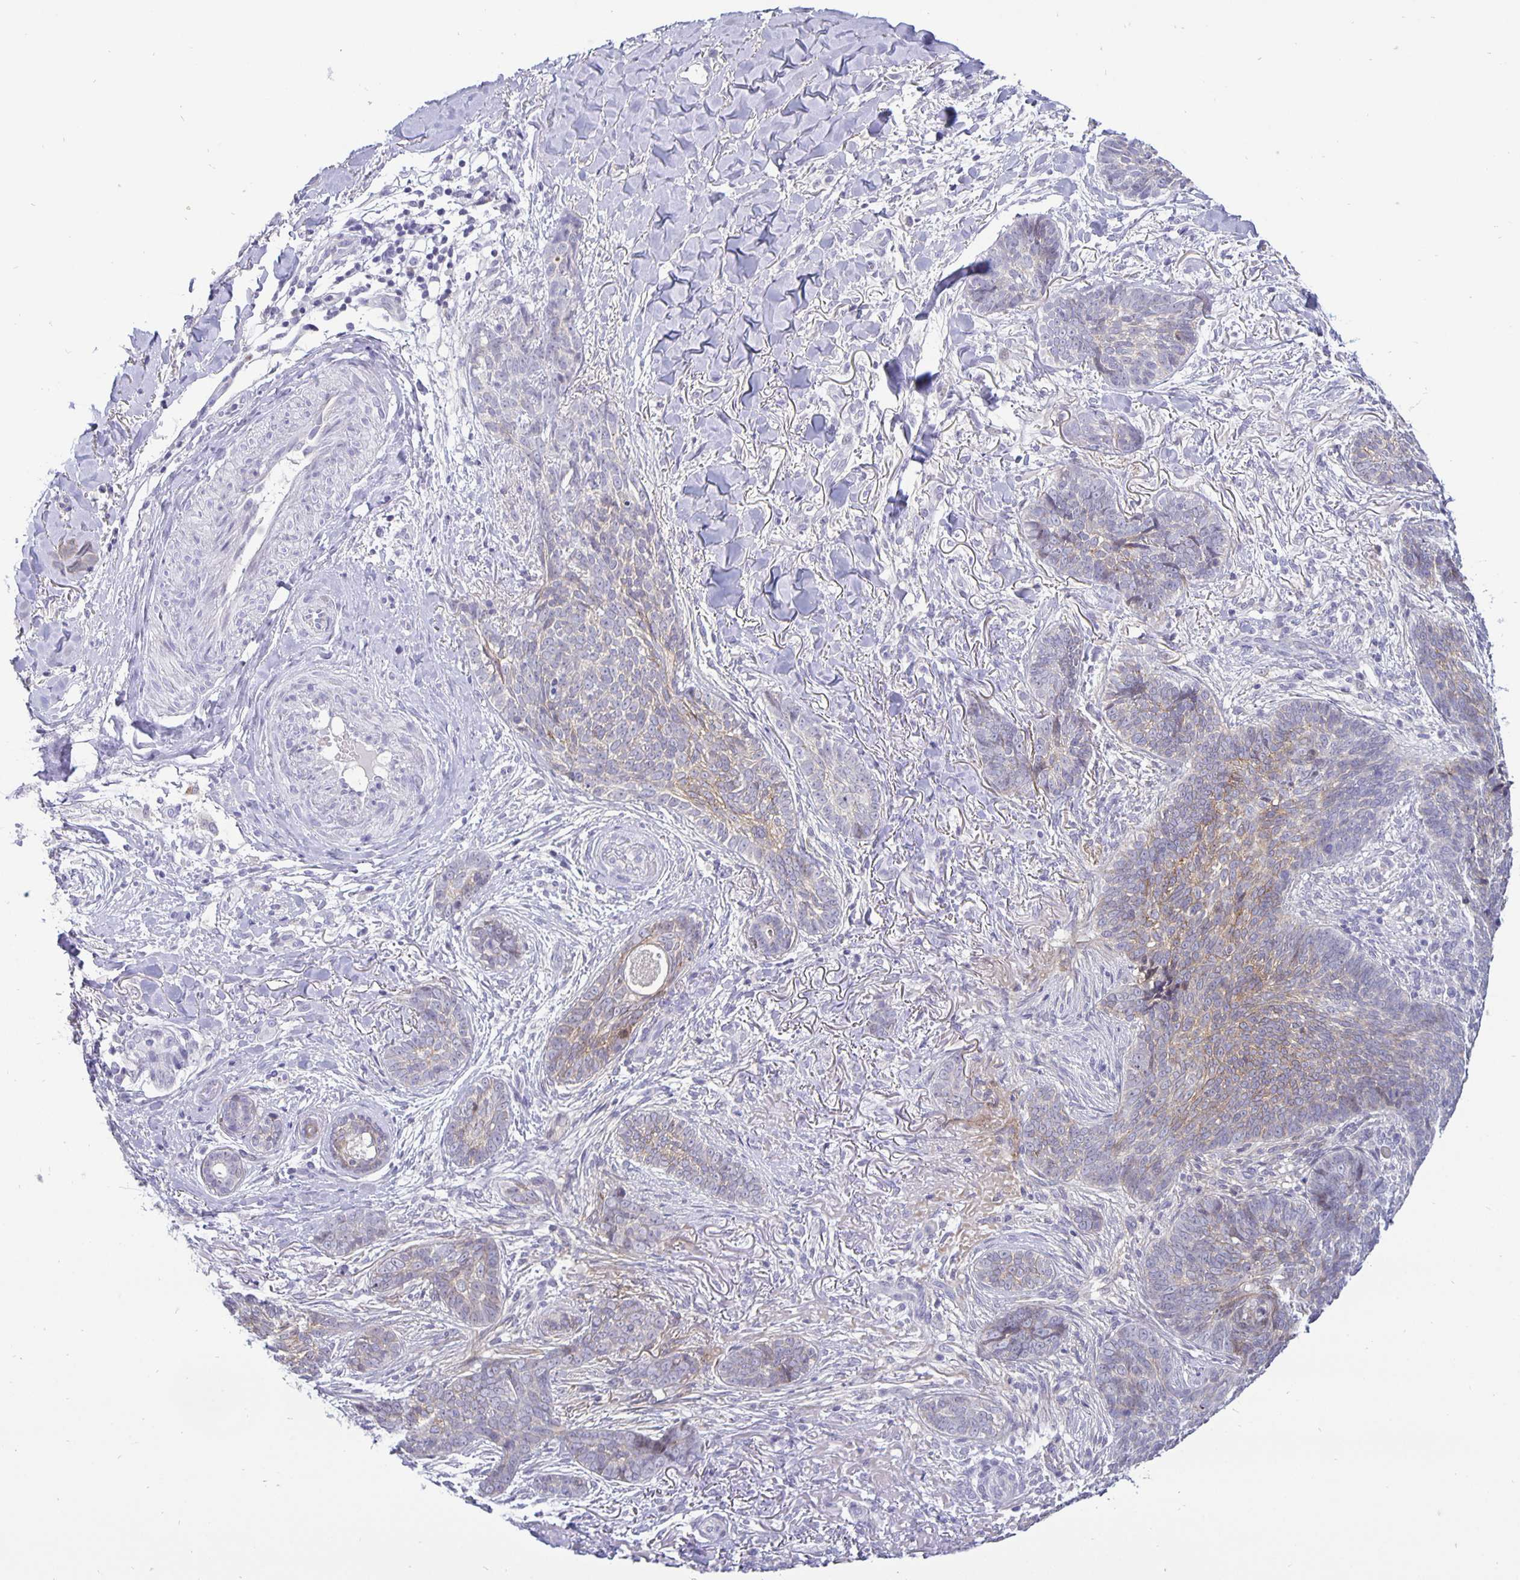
{"staining": {"intensity": "weak", "quantity": "<25%", "location": "cytoplasmic/membranous"}, "tissue": "skin cancer", "cell_type": "Tumor cells", "image_type": "cancer", "snomed": [{"axis": "morphology", "description": "Basal cell carcinoma"}, {"axis": "topography", "description": "Skin"}, {"axis": "topography", "description": "Skin of face"}], "caption": "Immunohistochemical staining of skin cancer shows no significant expression in tumor cells. (Stains: DAB immunohistochemistry (IHC) with hematoxylin counter stain, Microscopy: brightfield microscopy at high magnification).", "gene": "ERBB2", "patient": {"sex": "male", "age": 88}}